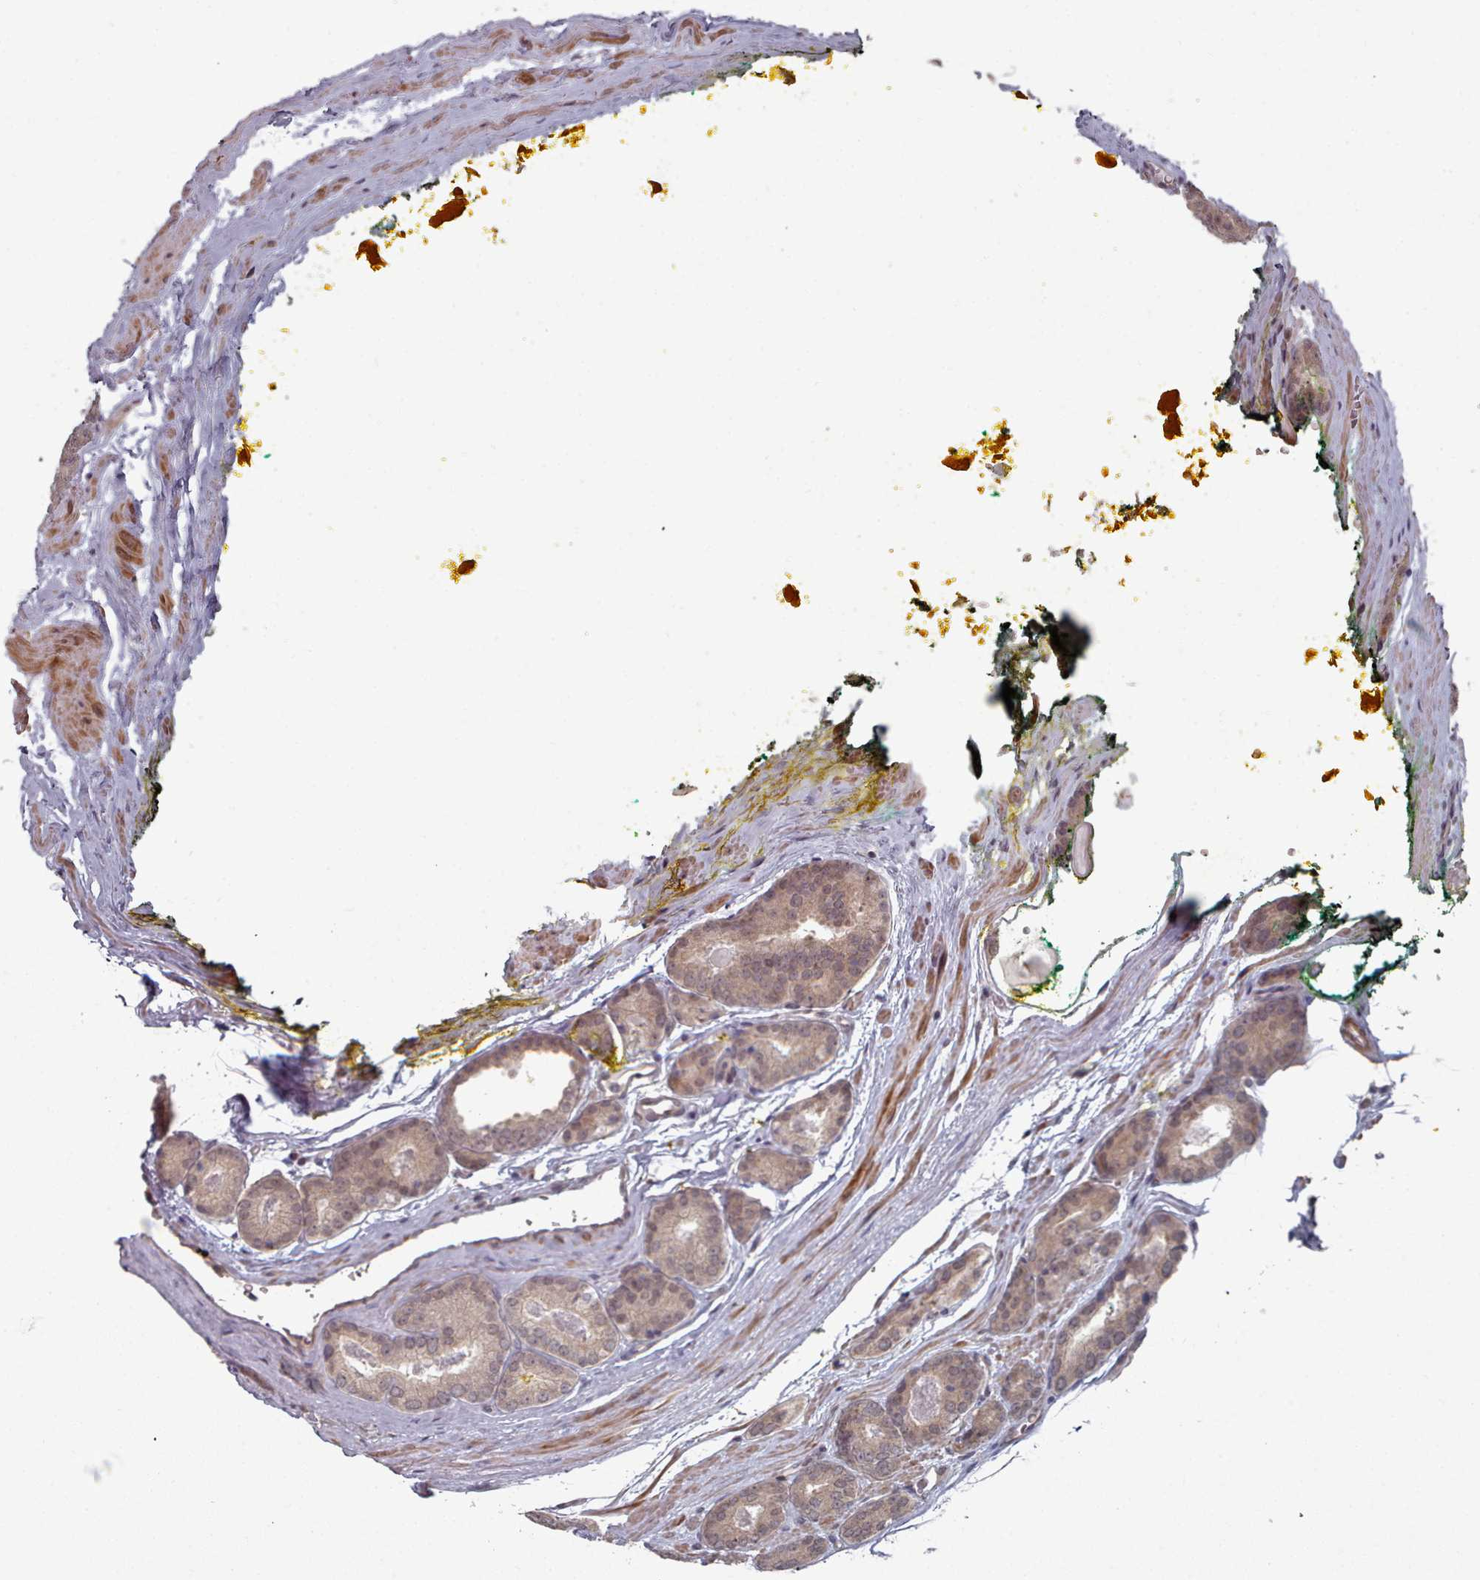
{"staining": {"intensity": "weak", "quantity": "25%-75%", "location": "cytoplasmic/membranous"}, "tissue": "prostate cancer", "cell_type": "Tumor cells", "image_type": "cancer", "snomed": [{"axis": "morphology", "description": "Adenocarcinoma, High grade"}, {"axis": "topography", "description": "Prostate"}], "caption": "A brown stain labels weak cytoplasmic/membranous staining of a protein in human prostate high-grade adenocarcinoma tumor cells. (DAB IHC, brown staining for protein, blue staining for nuclei).", "gene": "HYAL3", "patient": {"sex": "male", "age": 72}}